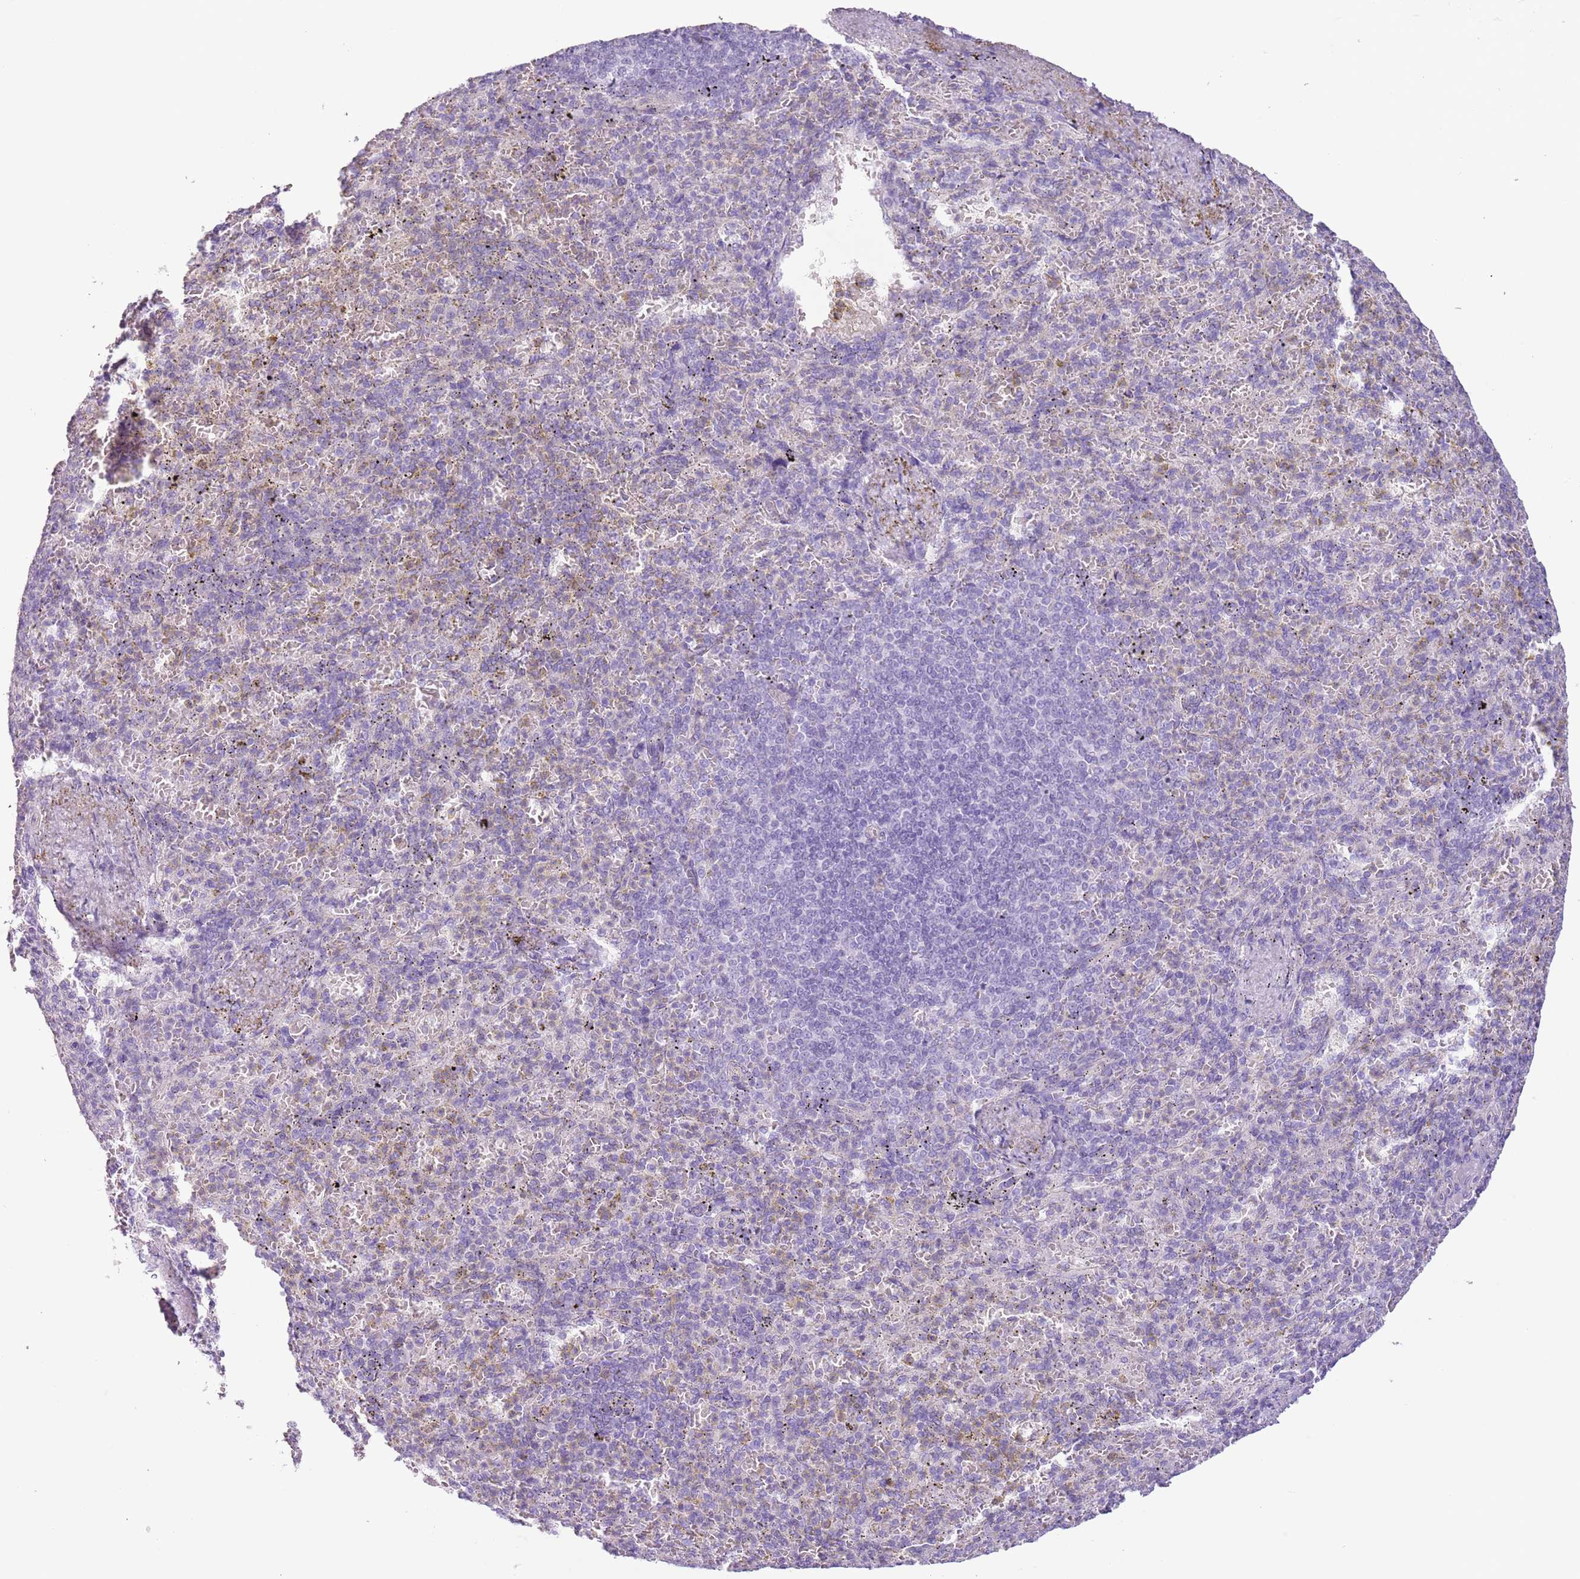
{"staining": {"intensity": "negative", "quantity": "none", "location": "none"}, "tissue": "spleen", "cell_type": "Cells in red pulp", "image_type": "normal", "snomed": [{"axis": "morphology", "description": "Normal tissue, NOS"}, {"axis": "topography", "description": "Spleen"}], "caption": "A photomicrograph of human spleen is negative for staining in cells in red pulp. (DAB (3,3'-diaminobenzidine) immunohistochemistry visualized using brightfield microscopy, high magnification).", "gene": "RBP3", "patient": {"sex": "female", "age": 74}}